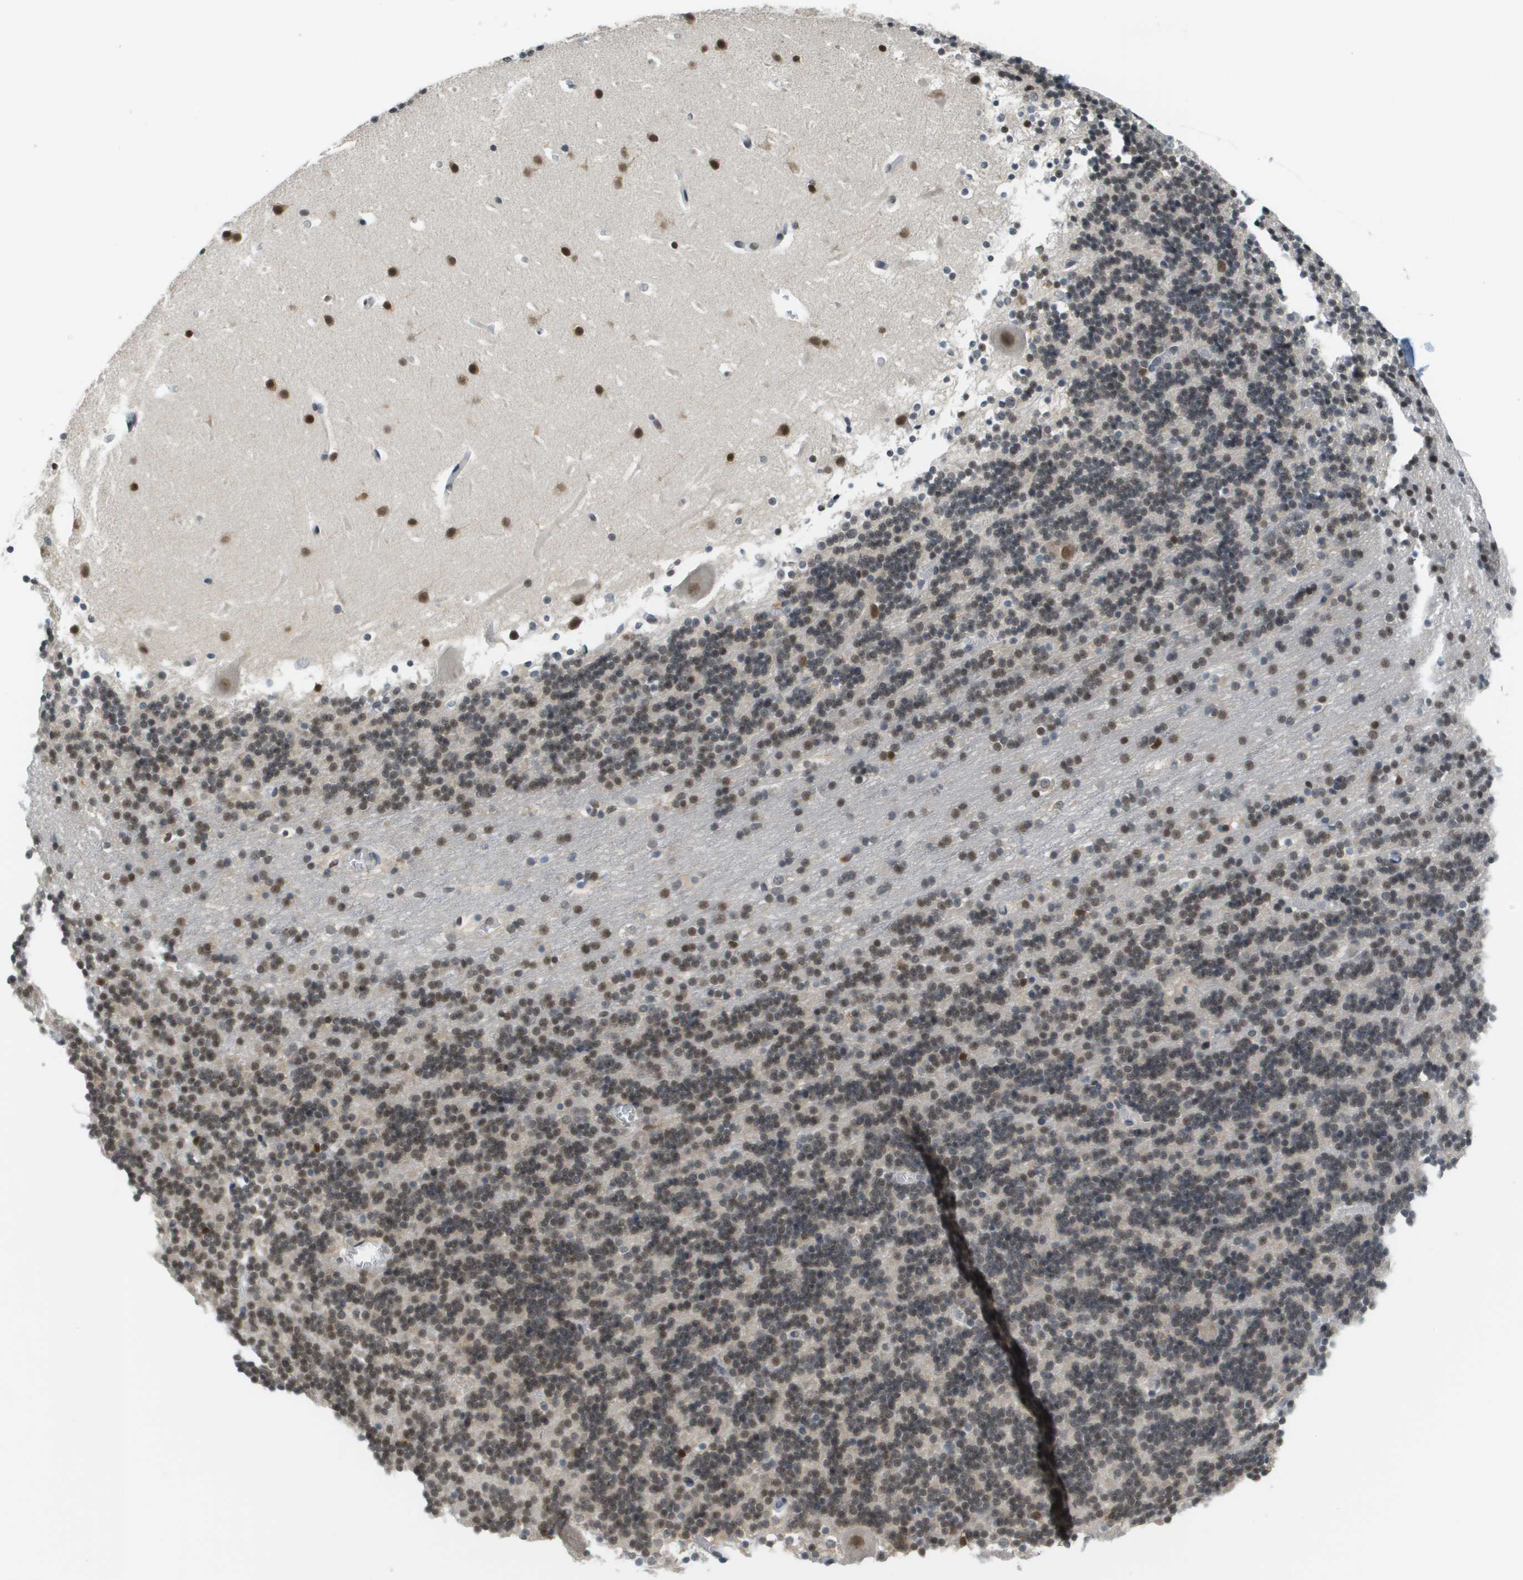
{"staining": {"intensity": "moderate", "quantity": ">75%", "location": "nuclear"}, "tissue": "cerebellum", "cell_type": "Cells in granular layer", "image_type": "normal", "snomed": [{"axis": "morphology", "description": "Normal tissue, NOS"}, {"axis": "topography", "description": "Cerebellum"}], "caption": "A micrograph showing moderate nuclear positivity in approximately >75% of cells in granular layer in normal cerebellum, as visualized by brown immunohistochemical staining.", "gene": "CBX5", "patient": {"sex": "male", "age": 45}}